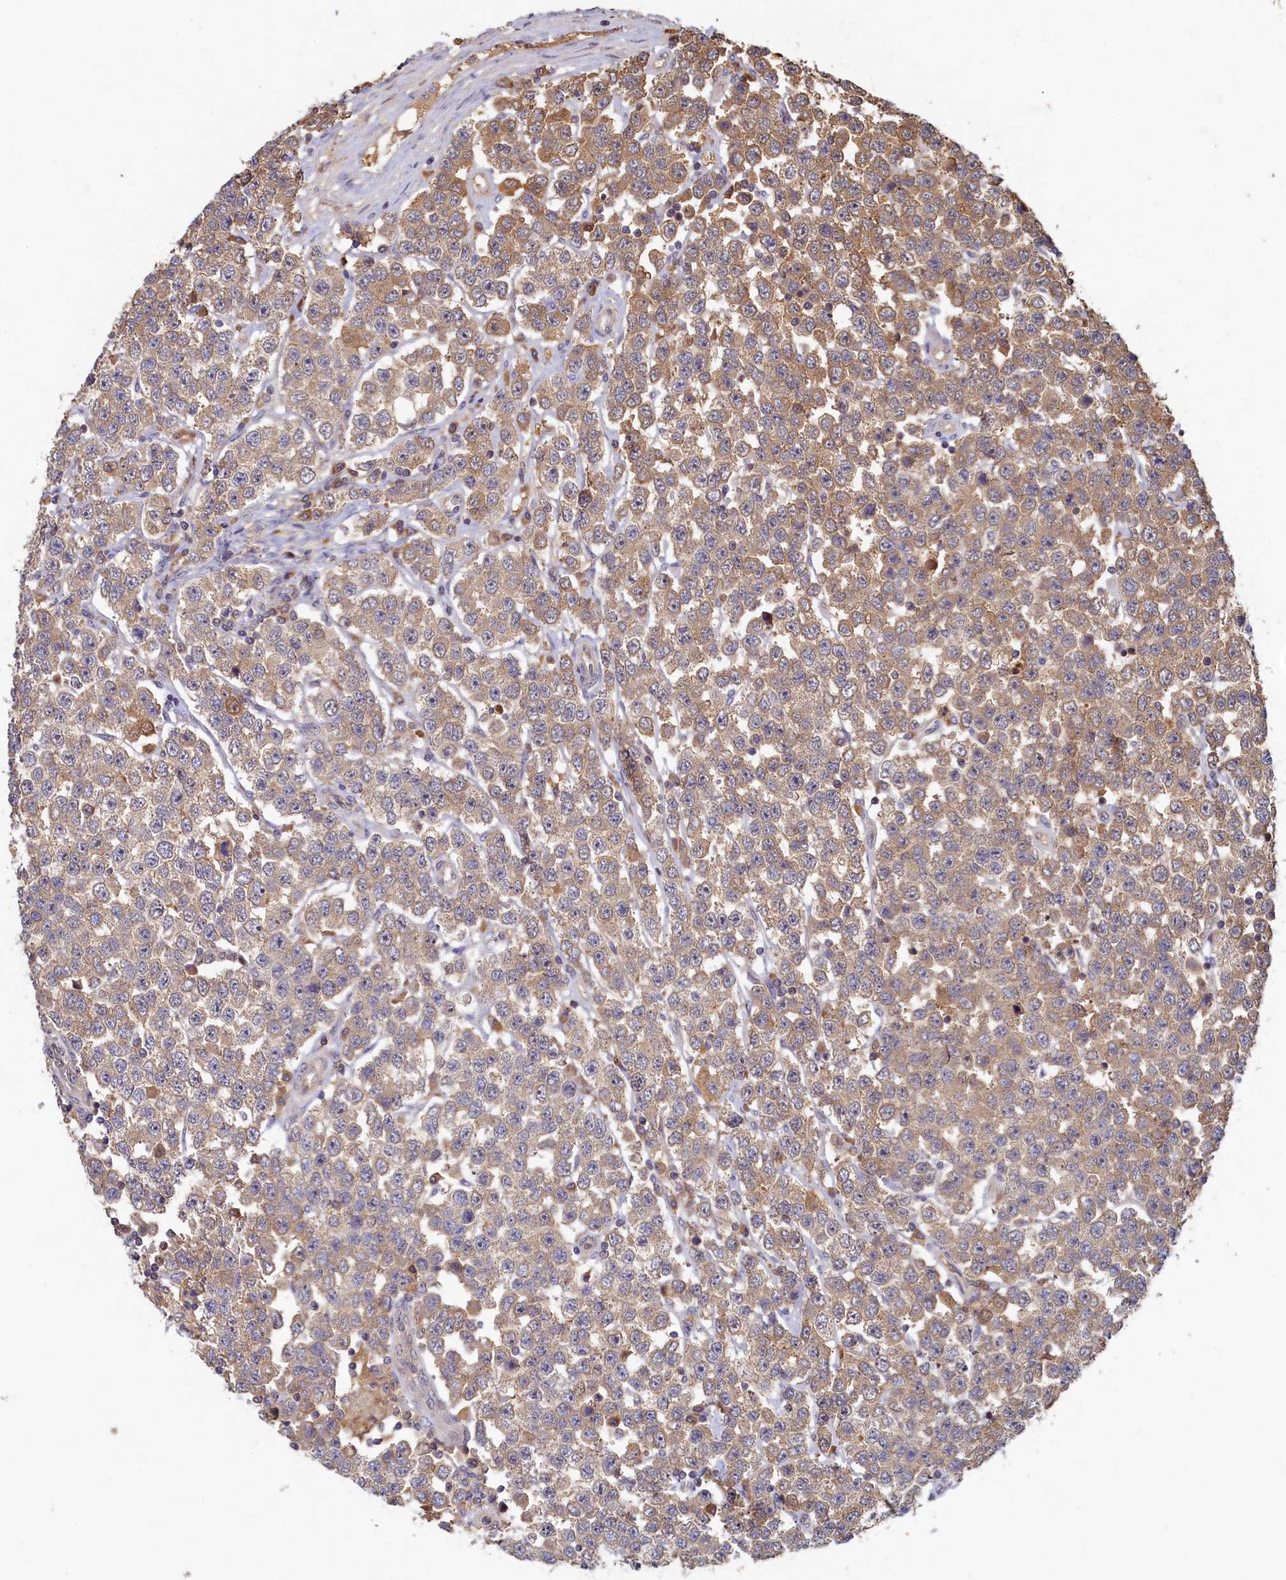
{"staining": {"intensity": "moderate", "quantity": "<25%", "location": "cytoplasmic/membranous"}, "tissue": "testis cancer", "cell_type": "Tumor cells", "image_type": "cancer", "snomed": [{"axis": "morphology", "description": "Seminoma, NOS"}, {"axis": "topography", "description": "Testis"}], "caption": "Protein analysis of seminoma (testis) tissue exhibits moderate cytoplasmic/membranous positivity in about <25% of tumor cells.", "gene": "LCMT2", "patient": {"sex": "male", "age": 28}}